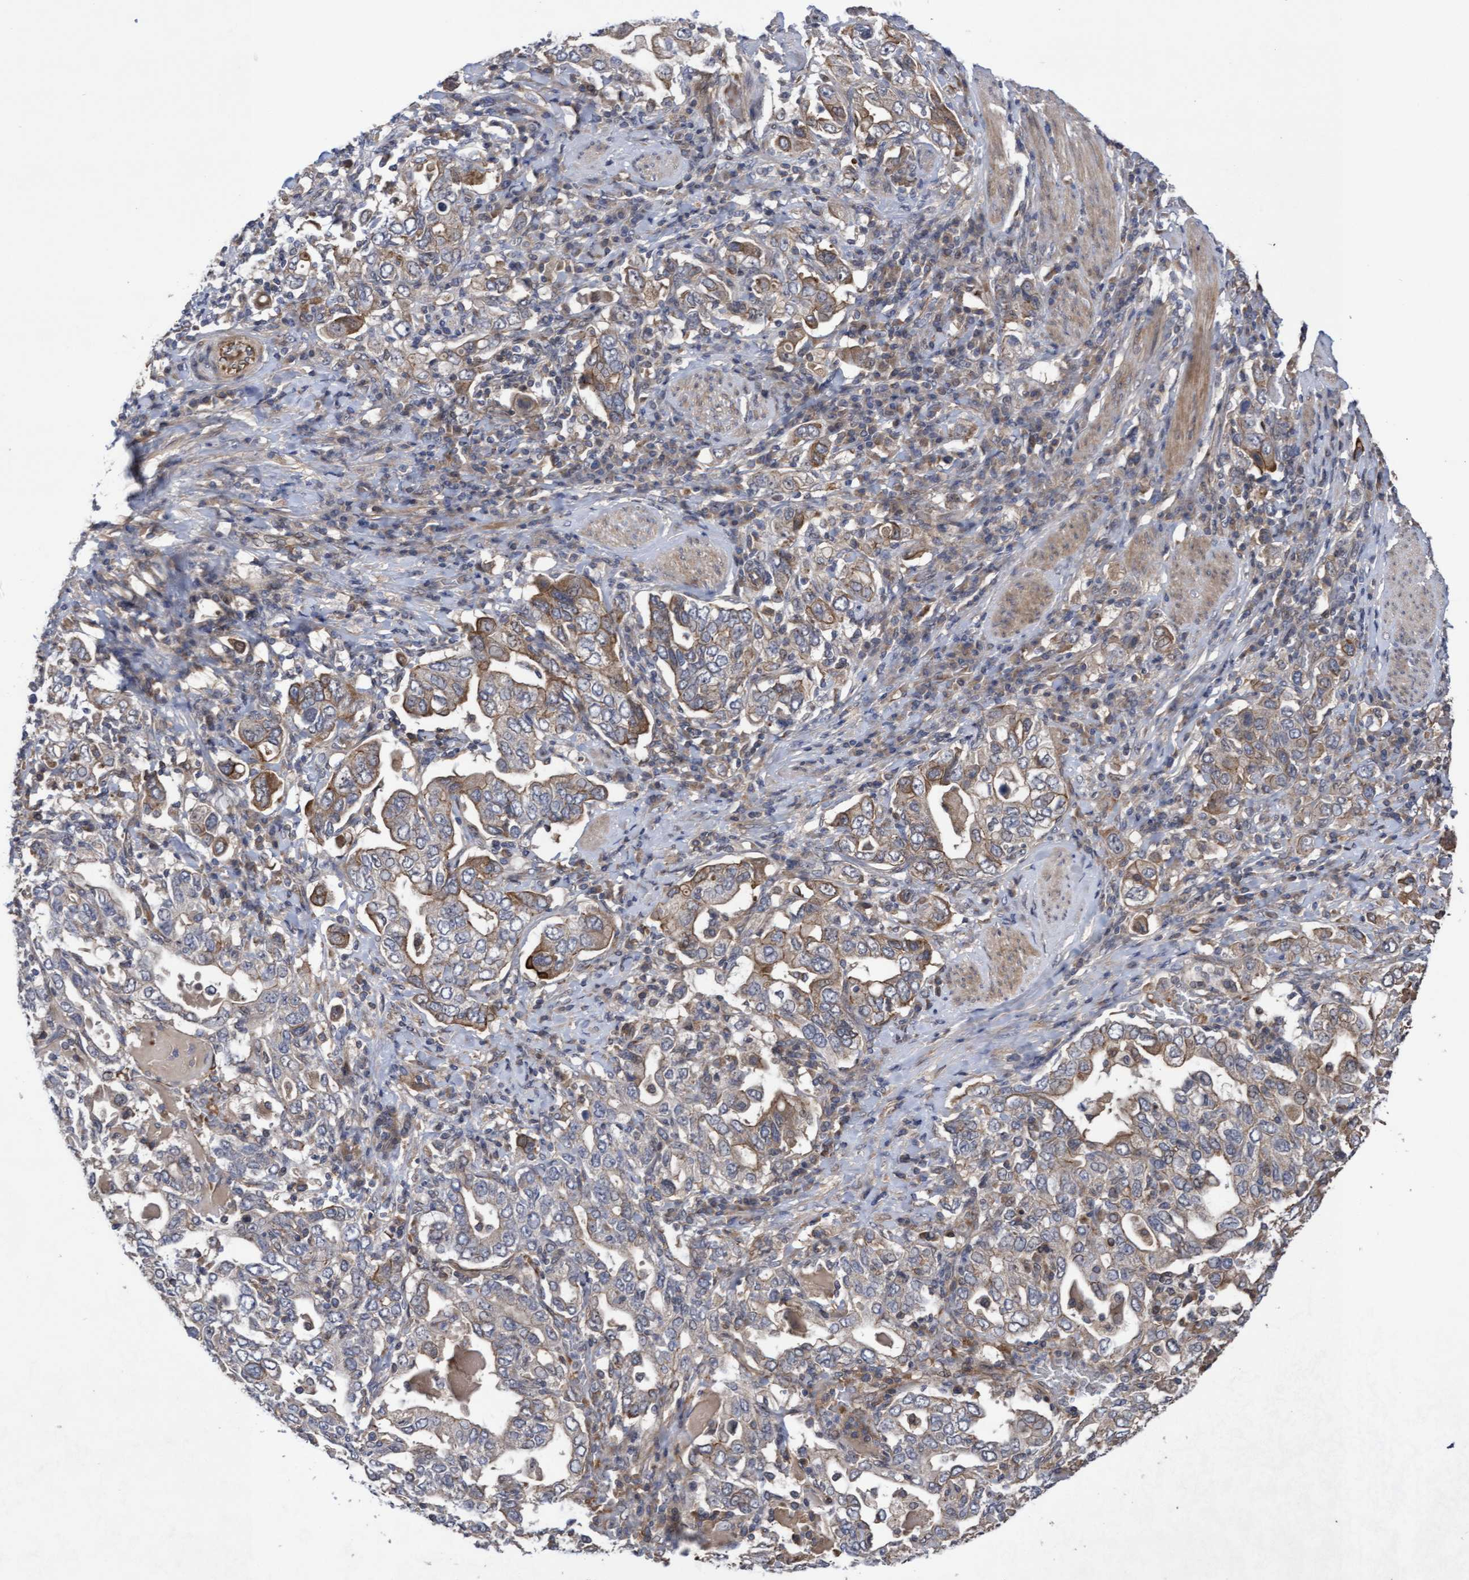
{"staining": {"intensity": "moderate", "quantity": ">75%", "location": "cytoplasmic/membranous"}, "tissue": "stomach cancer", "cell_type": "Tumor cells", "image_type": "cancer", "snomed": [{"axis": "morphology", "description": "Adenocarcinoma, NOS"}, {"axis": "topography", "description": "Stomach, upper"}], "caption": "Approximately >75% of tumor cells in stomach cancer reveal moderate cytoplasmic/membranous protein positivity as visualized by brown immunohistochemical staining.", "gene": "COBL", "patient": {"sex": "male", "age": 62}}